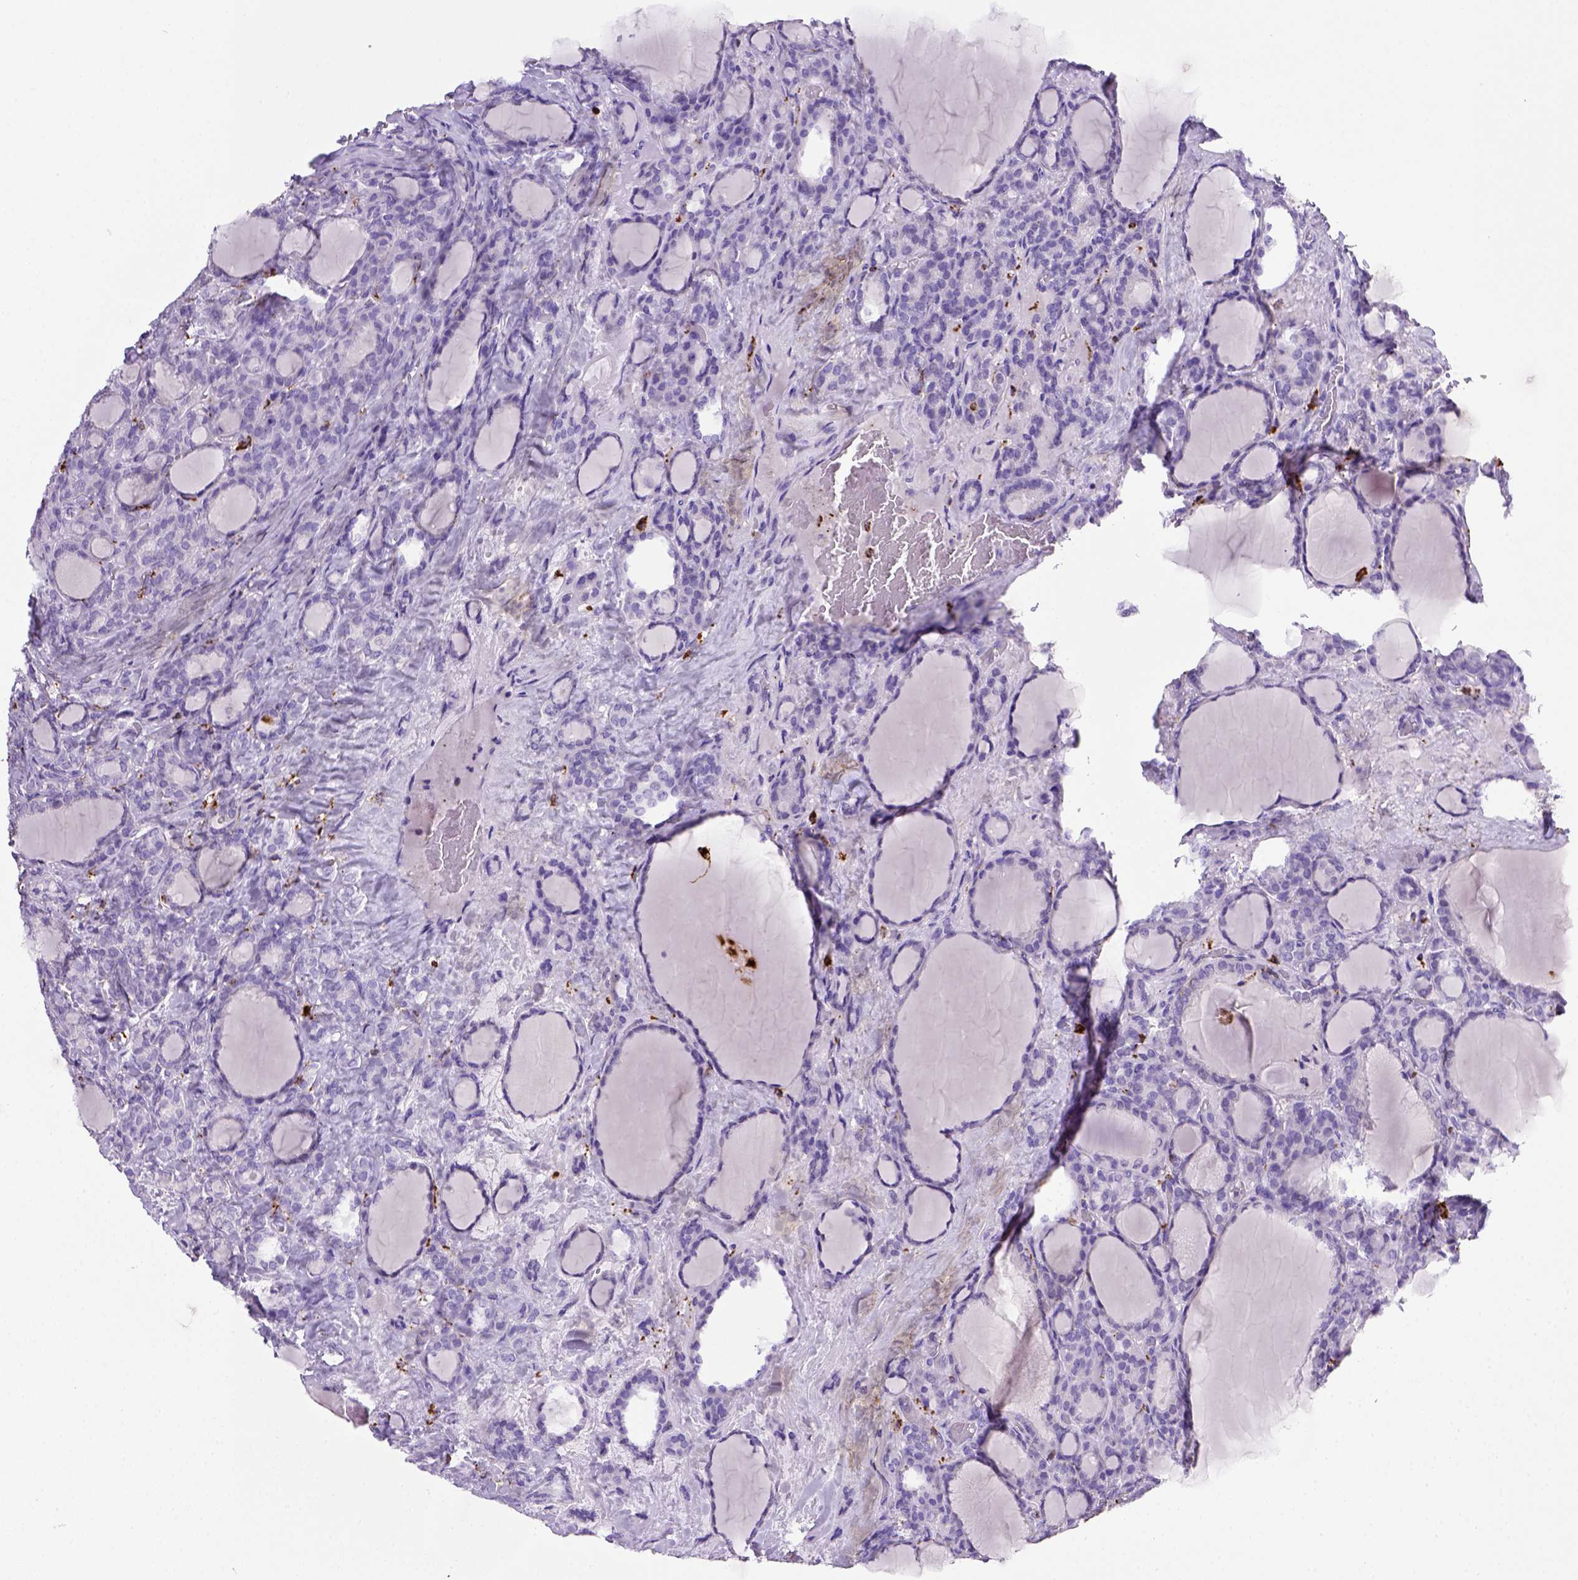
{"staining": {"intensity": "negative", "quantity": "none", "location": "none"}, "tissue": "thyroid cancer", "cell_type": "Tumor cells", "image_type": "cancer", "snomed": [{"axis": "morphology", "description": "Normal tissue, NOS"}, {"axis": "morphology", "description": "Follicular adenoma carcinoma, NOS"}, {"axis": "topography", "description": "Thyroid gland"}], "caption": "Immunohistochemistry image of thyroid follicular adenoma carcinoma stained for a protein (brown), which exhibits no expression in tumor cells.", "gene": "CD68", "patient": {"sex": "female", "age": 31}}